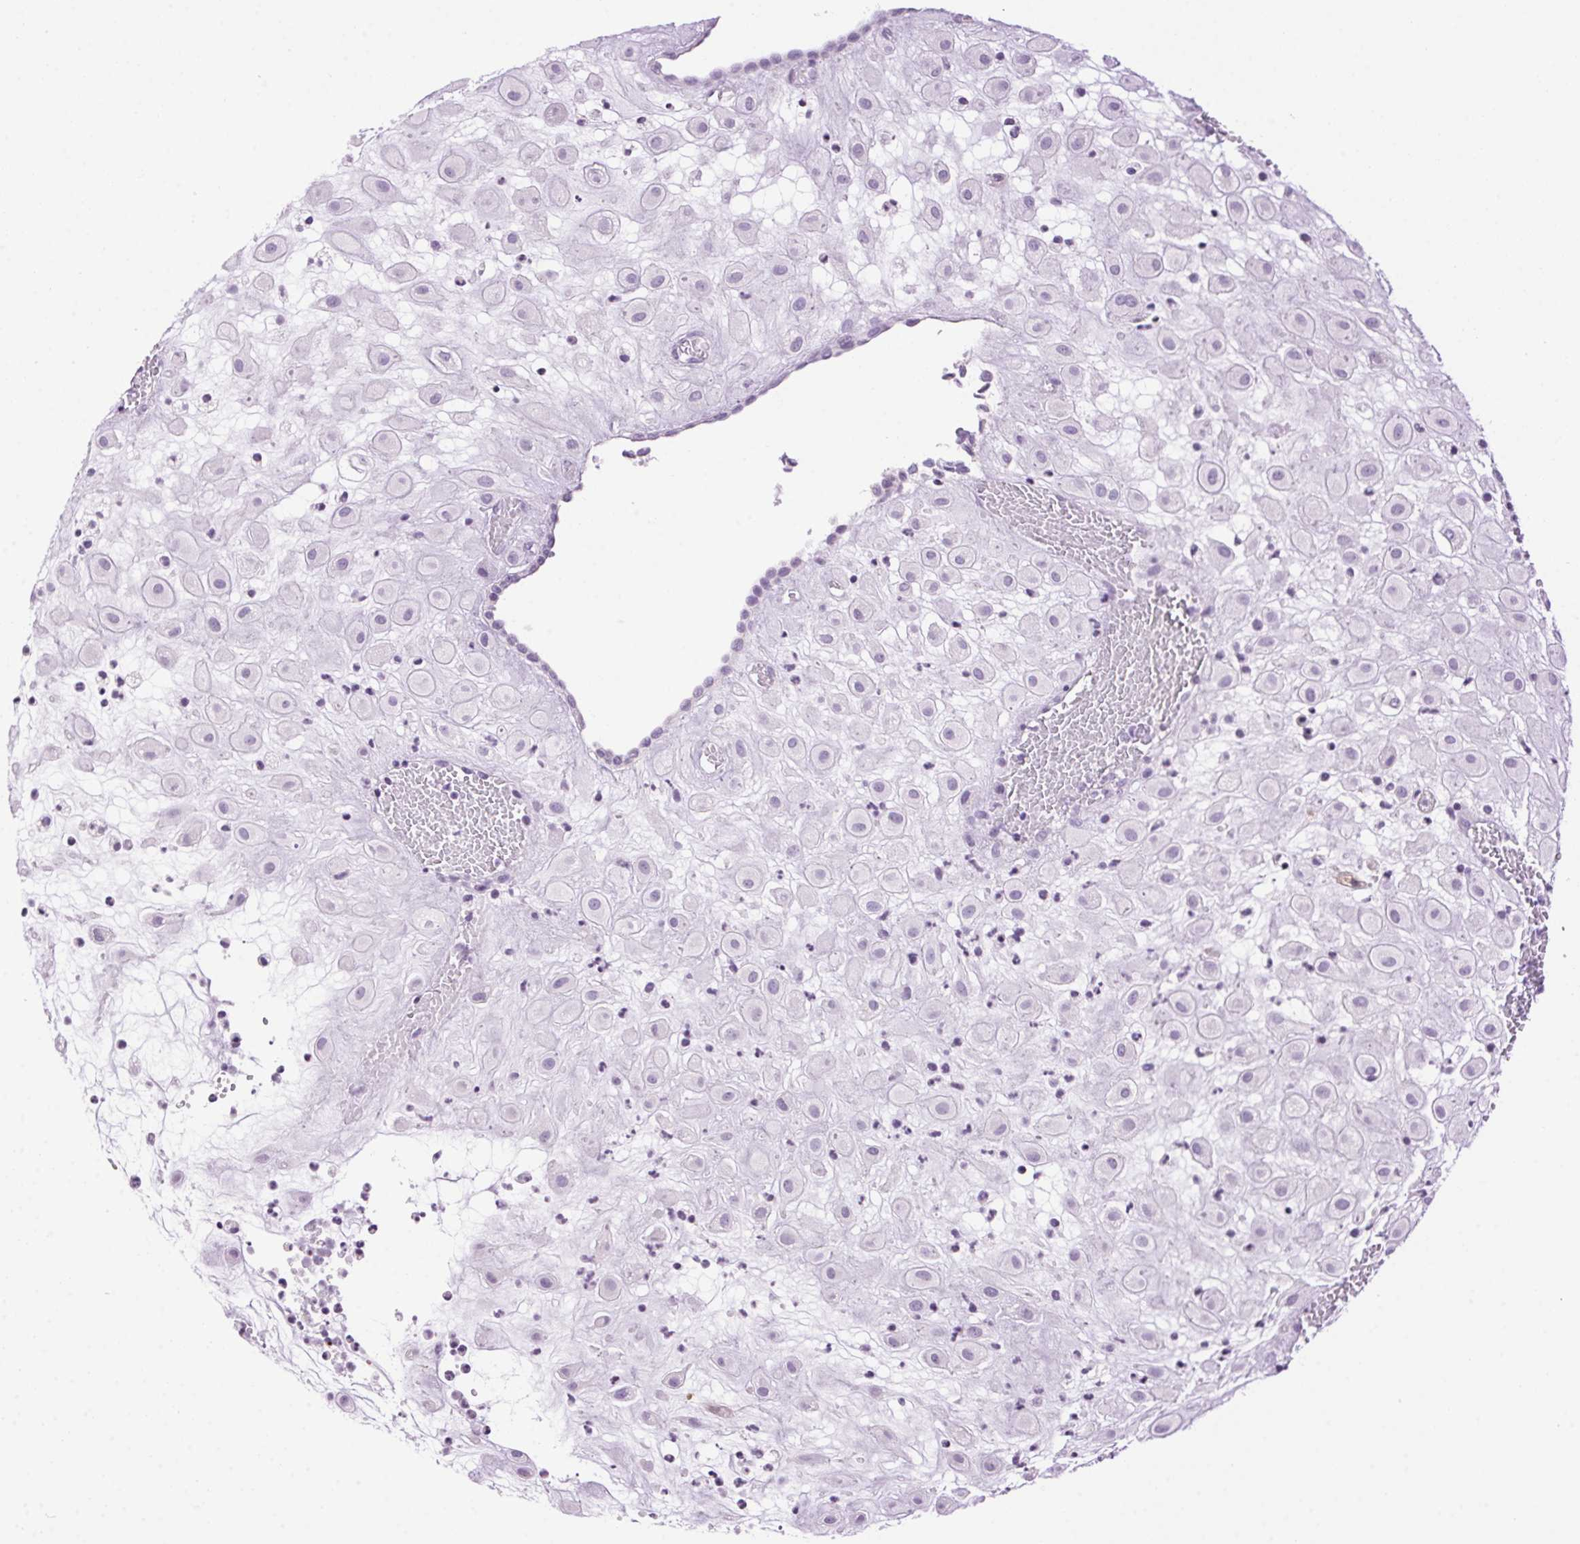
{"staining": {"intensity": "negative", "quantity": "none", "location": "none"}, "tissue": "placenta", "cell_type": "Decidual cells", "image_type": "normal", "snomed": [{"axis": "morphology", "description": "Normal tissue, NOS"}, {"axis": "topography", "description": "Placenta"}], "caption": "Decidual cells show no significant positivity in unremarkable placenta.", "gene": "TMEM88B", "patient": {"sex": "female", "age": 24}}